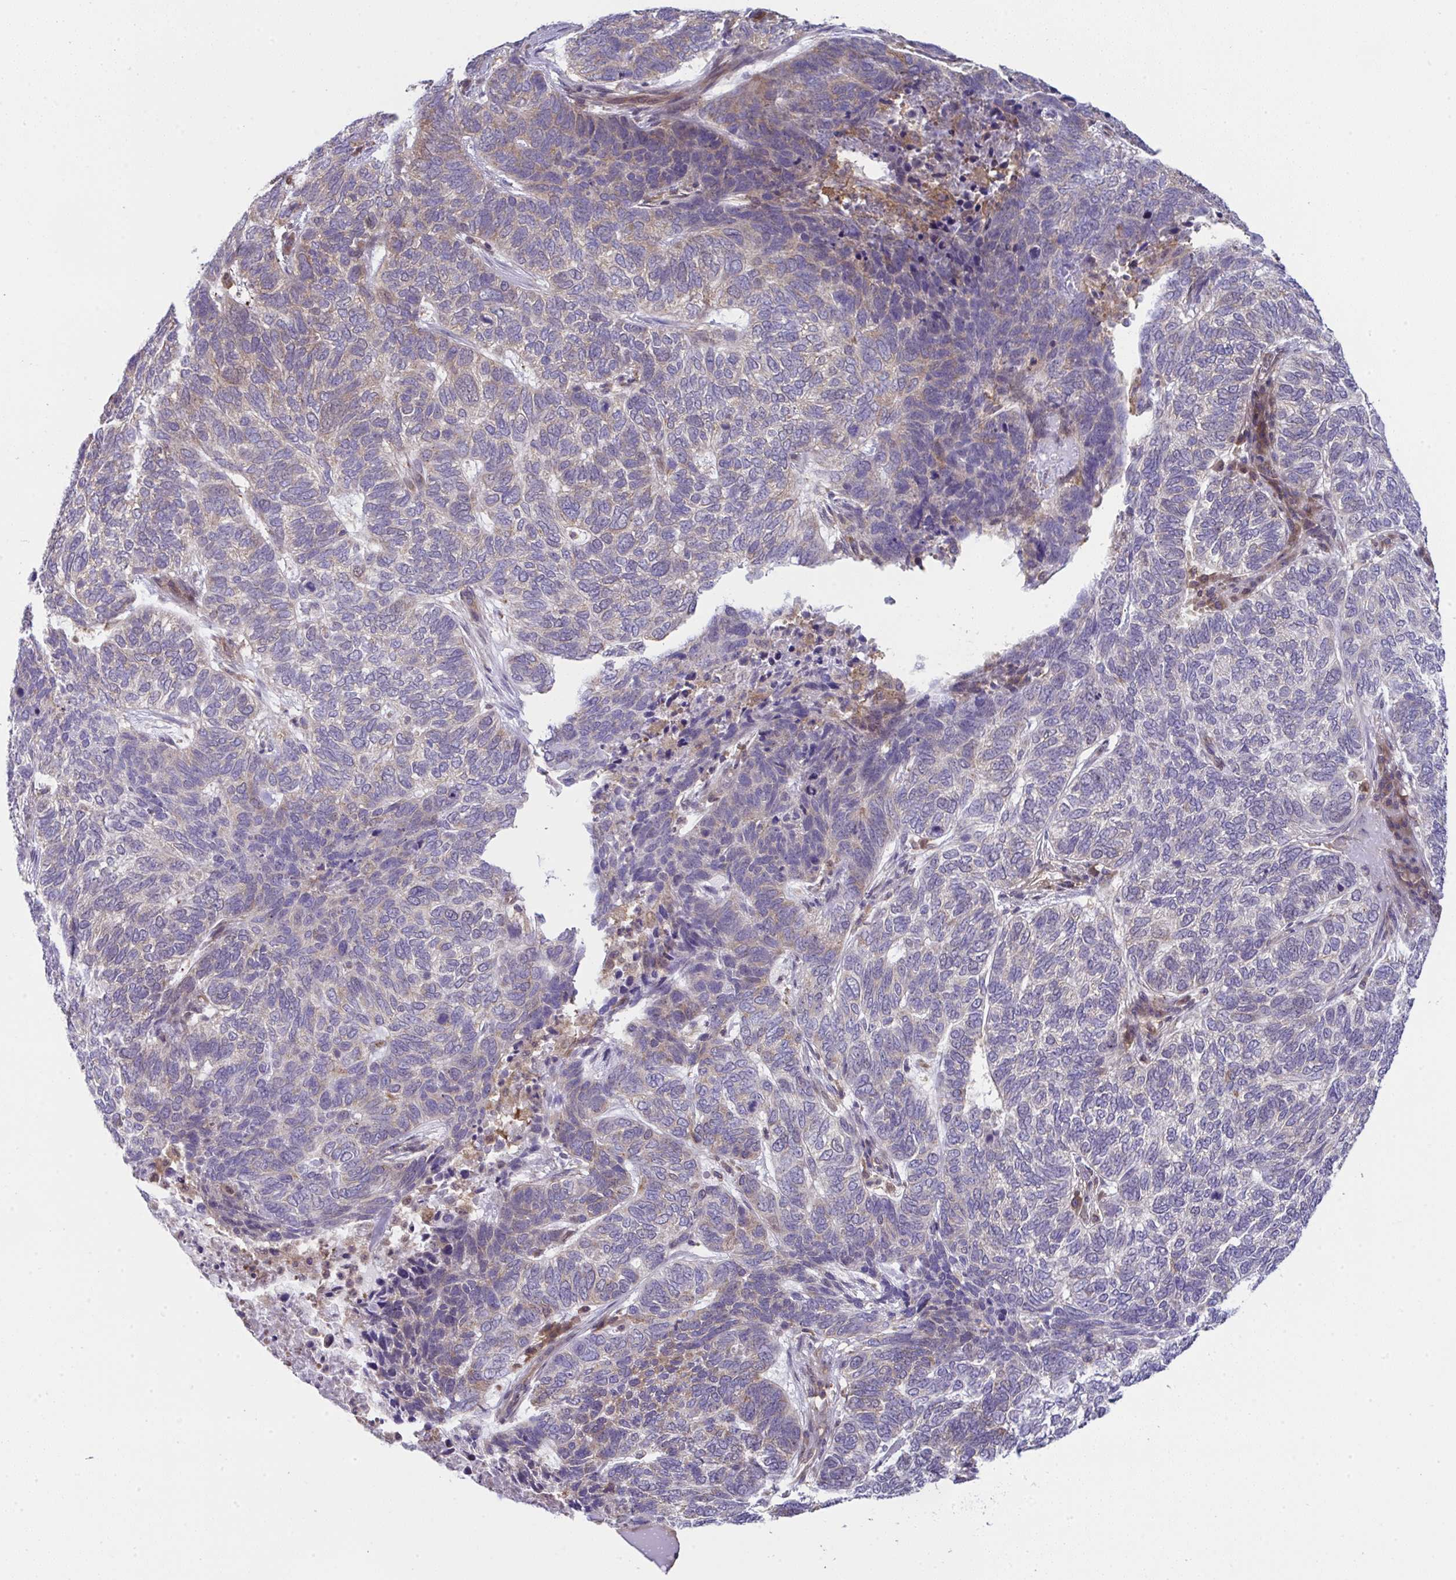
{"staining": {"intensity": "negative", "quantity": "none", "location": "none"}, "tissue": "skin cancer", "cell_type": "Tumor cells", "image_type": "cancer", "snomed": [{"axis": "morphology", "description": "Basal cell carcinoma"}, {"axis": "topography", "description": "Skin"}], "caption": "A high-resolution image shows immunohistochemistry staining of skin basal cell carcinoma, which exhibits no significant expression in tumor cells.", "gene": "ALDH16A1", "patient": {"sex": "female", "age": 65}}